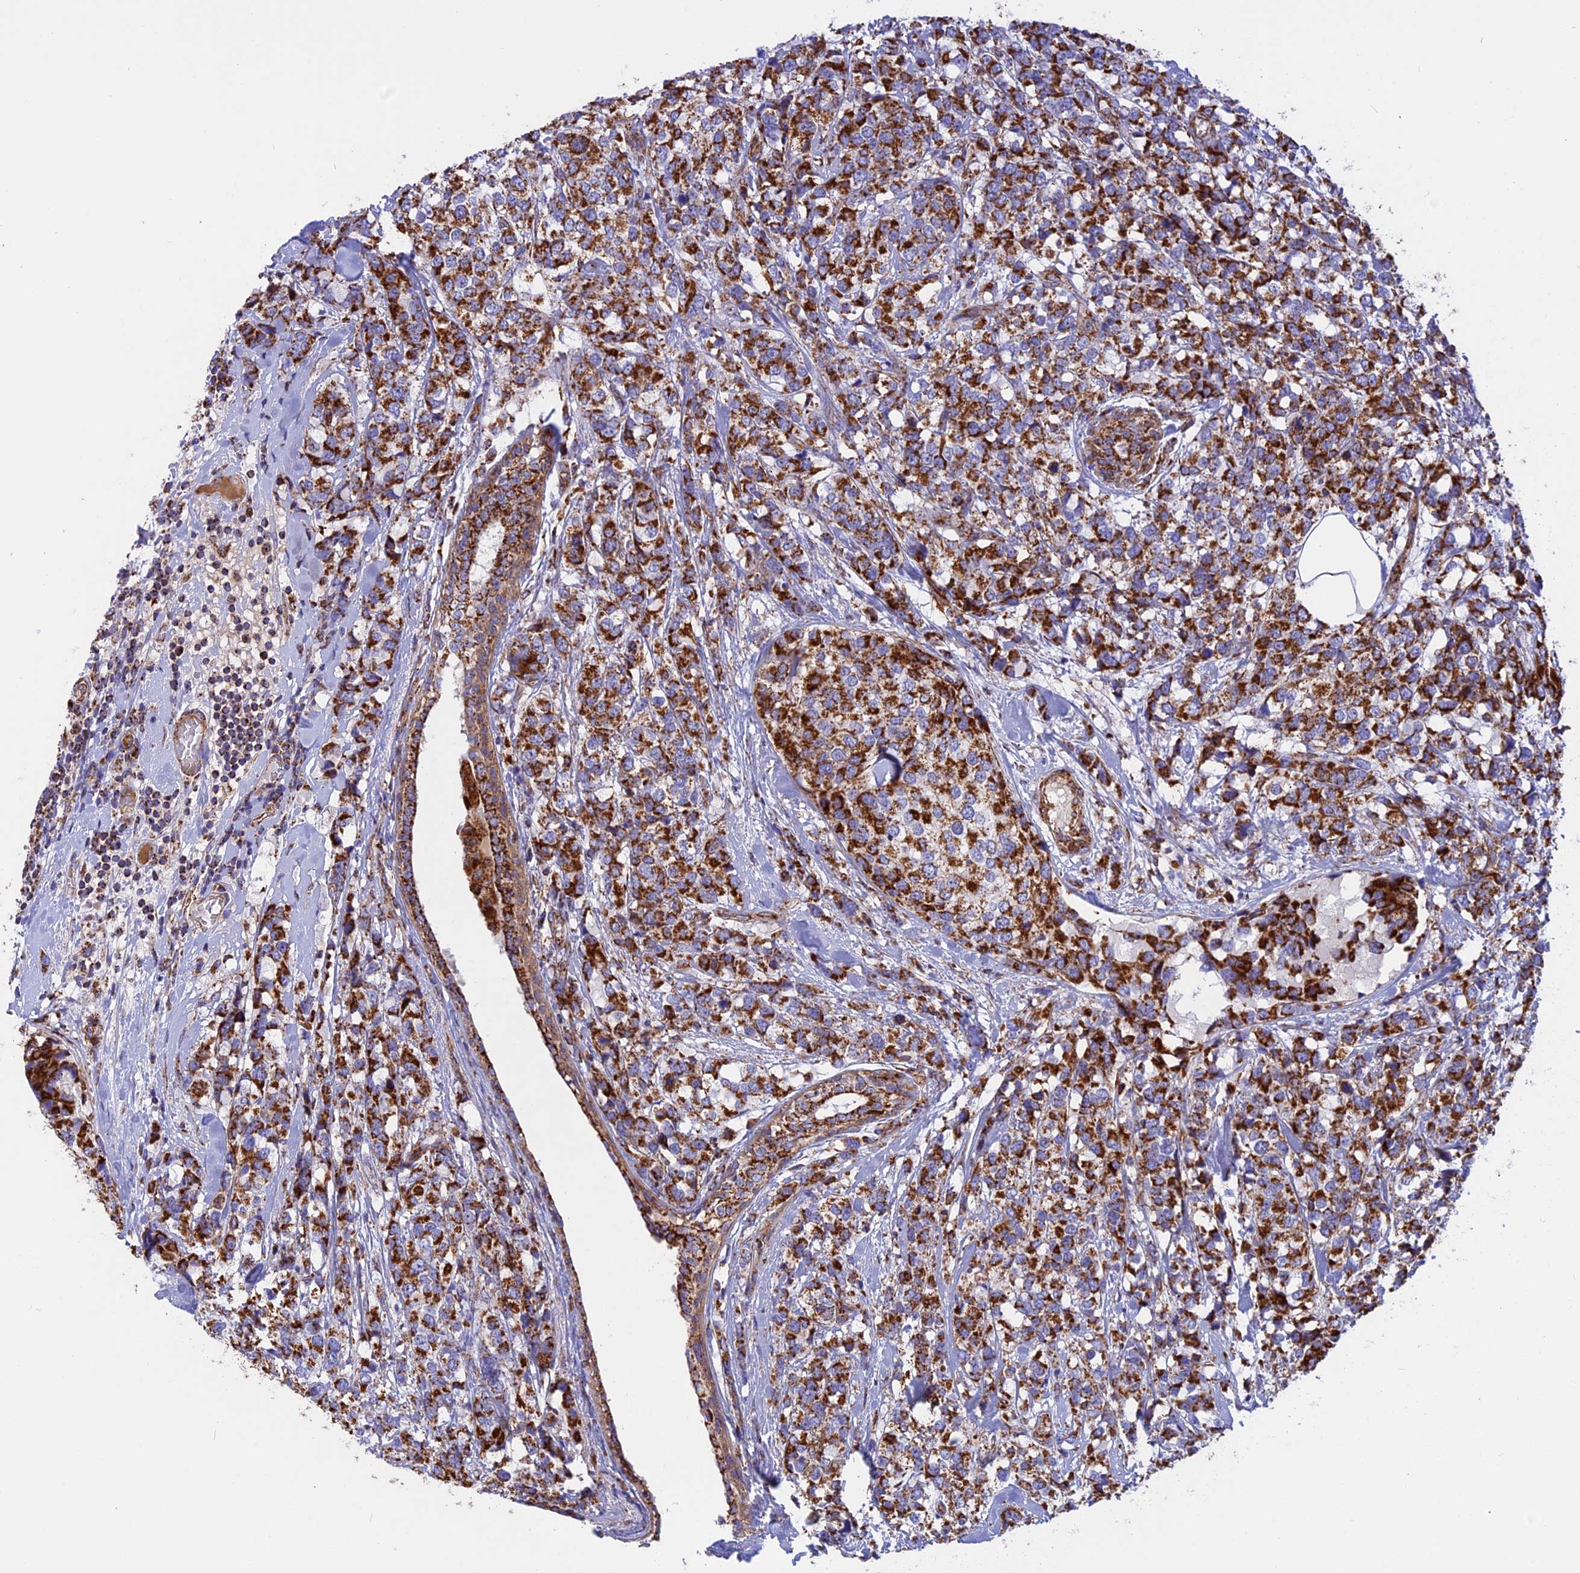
{"staining": {"intensity": "strong", "quantity": ">75%", "location": "cytoplasmic/membranous"}, "tissue": "breast cancer", "cell_type": "Tumor cells", "image_type": "cancer", "snomed": [{"axis": "morphology", "description": "Lobular carcinoma"}, {"axis": "topography", "description": "Breast"}], "caption": "A high amount of strong cytoplasmic/membranous expression is identified in about >75% of tumor cells in breast cancer tissue.", "gene": "UQCRB", "patient": {"sex": "female", "age": 59}}